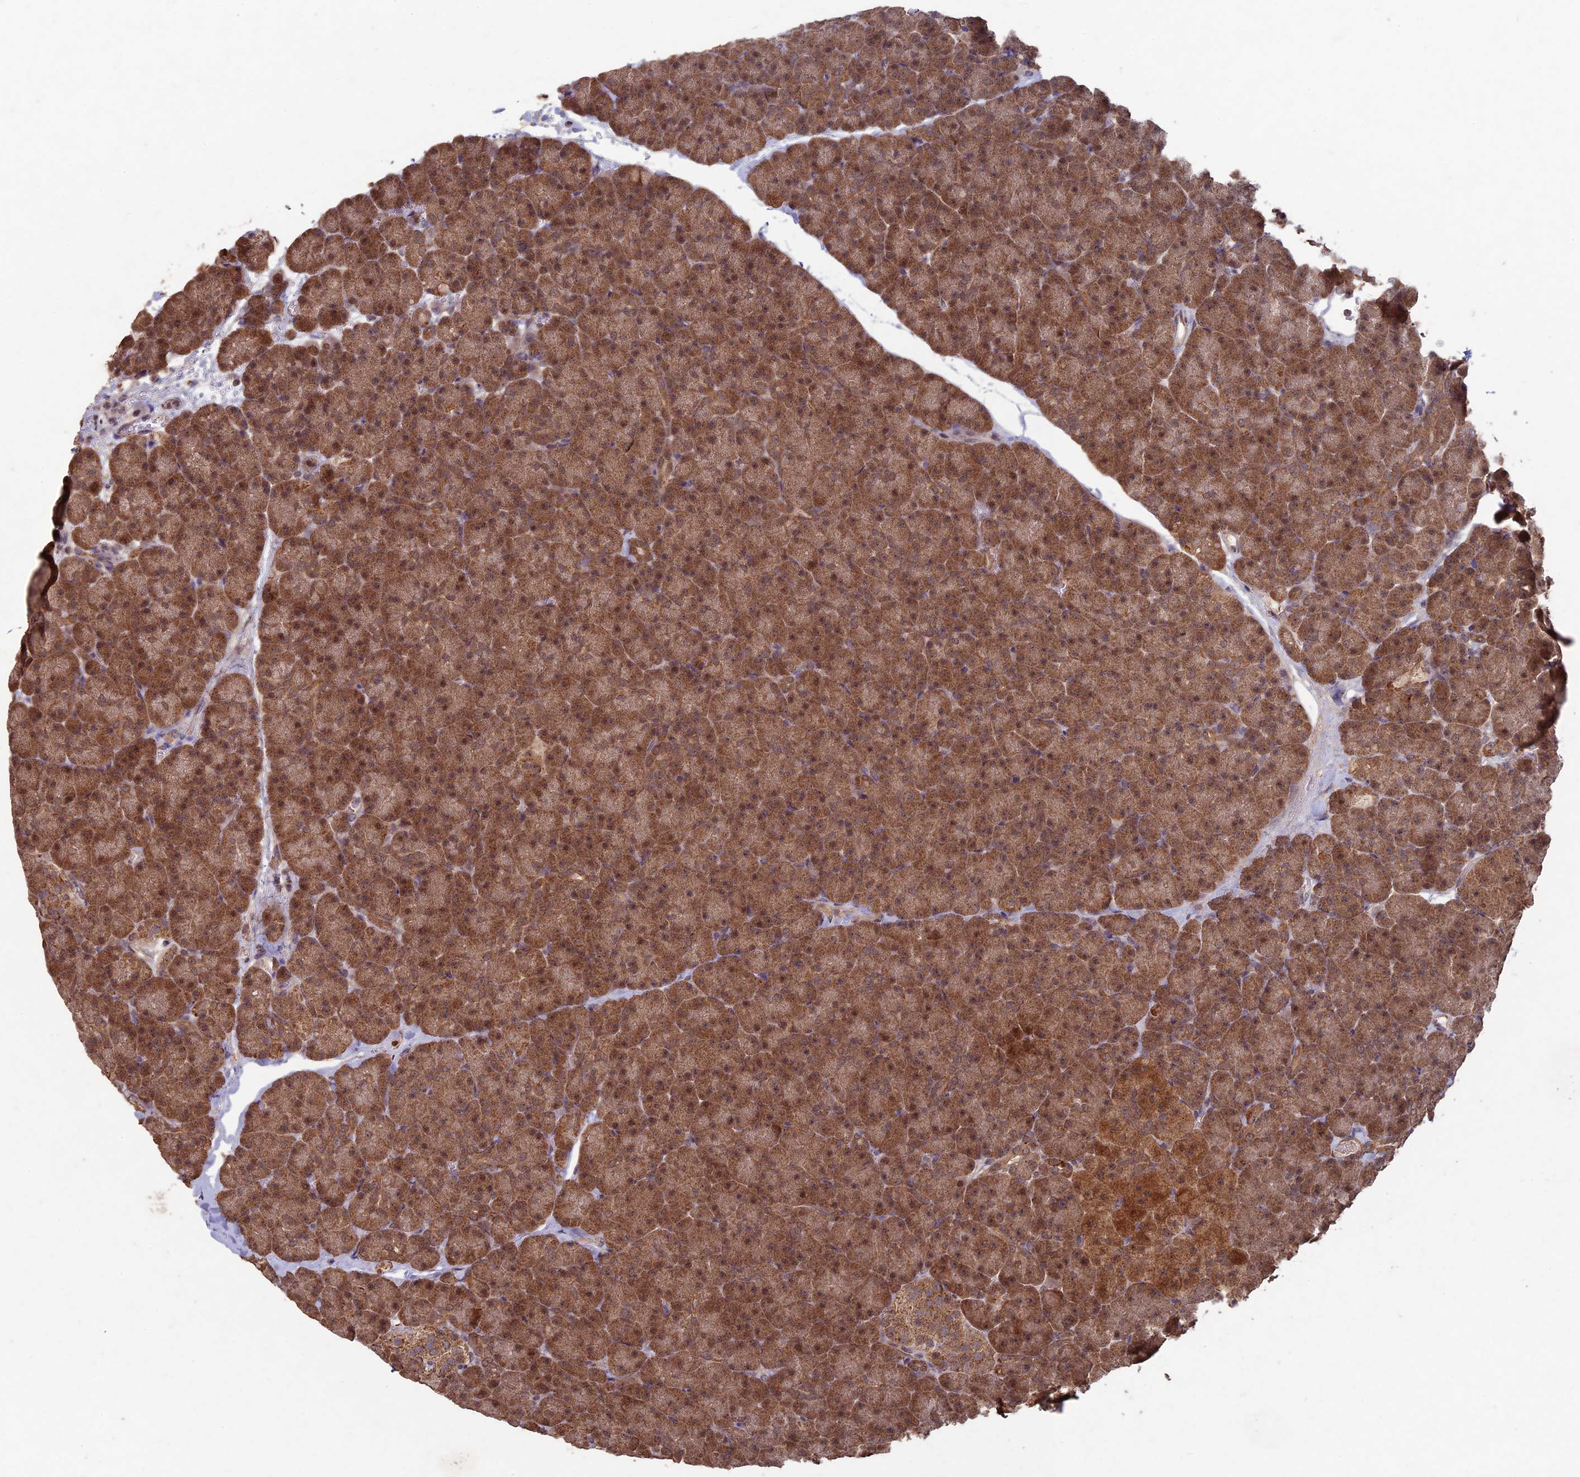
{"staining": {"intensity": "moderate", "quantity": ">75%", "location": "cytoplasmic/membranous,nuclear"}, "tissue": "pancreas", "cell_type": "Exocrine glandular cells", "image_type": "normal", "snomed": [{"axis": "morphology", "description": "Normal tissue, NOS"}, {"axis": "topography", "description": "Pancreas"}], "caption": "The histopathology image displays immunohistochemical staining of unremarkable pancreas. There is moderate cytoplasmic/membranous,nuclear positivity is identified in approximately >75% of exocrine glandular cells.", "gene": "RCCD1", "patient": {"sex": "male", "age": 36}}